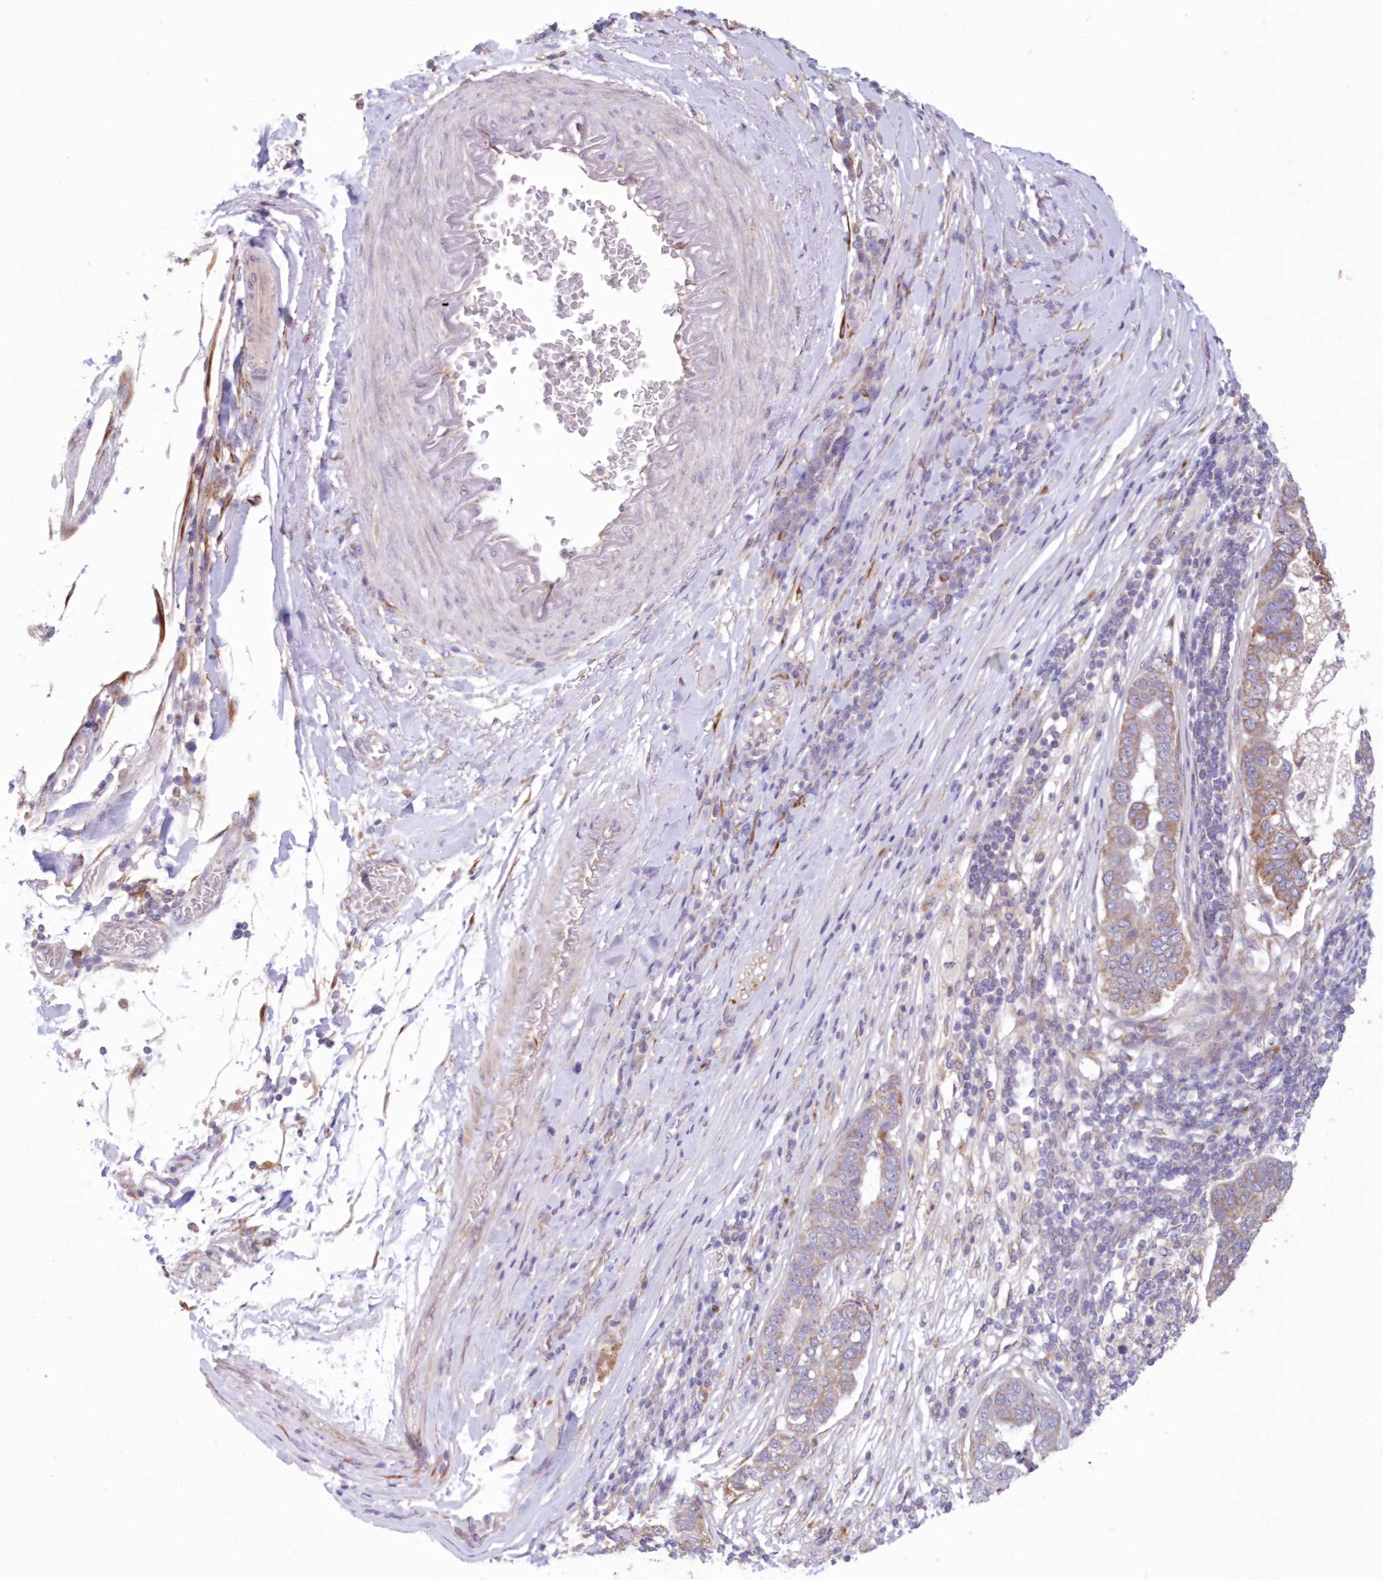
{"staining": {"intensity": "moderate", "quantity": "<25%", "location": "cytoplasmic/membranous"}, "tissue": "pancreatic cancer", "cell_type": "Tumor cells", "image_type": "cancer", "snomed": [{"axis": "morphology", "description": "Adenocarcinoma, NOS"}, {"axis": "topography", "description": "Pancreas"}], "caption": "Protein expression by IHC exhibits moderate cytoplasmic/membranous expression in approximately <25% of tumor cells in pancreatic adenocarcinoma.", "gene": "PCYOX1L", "patient": {"sex": "female", "age": 61}}